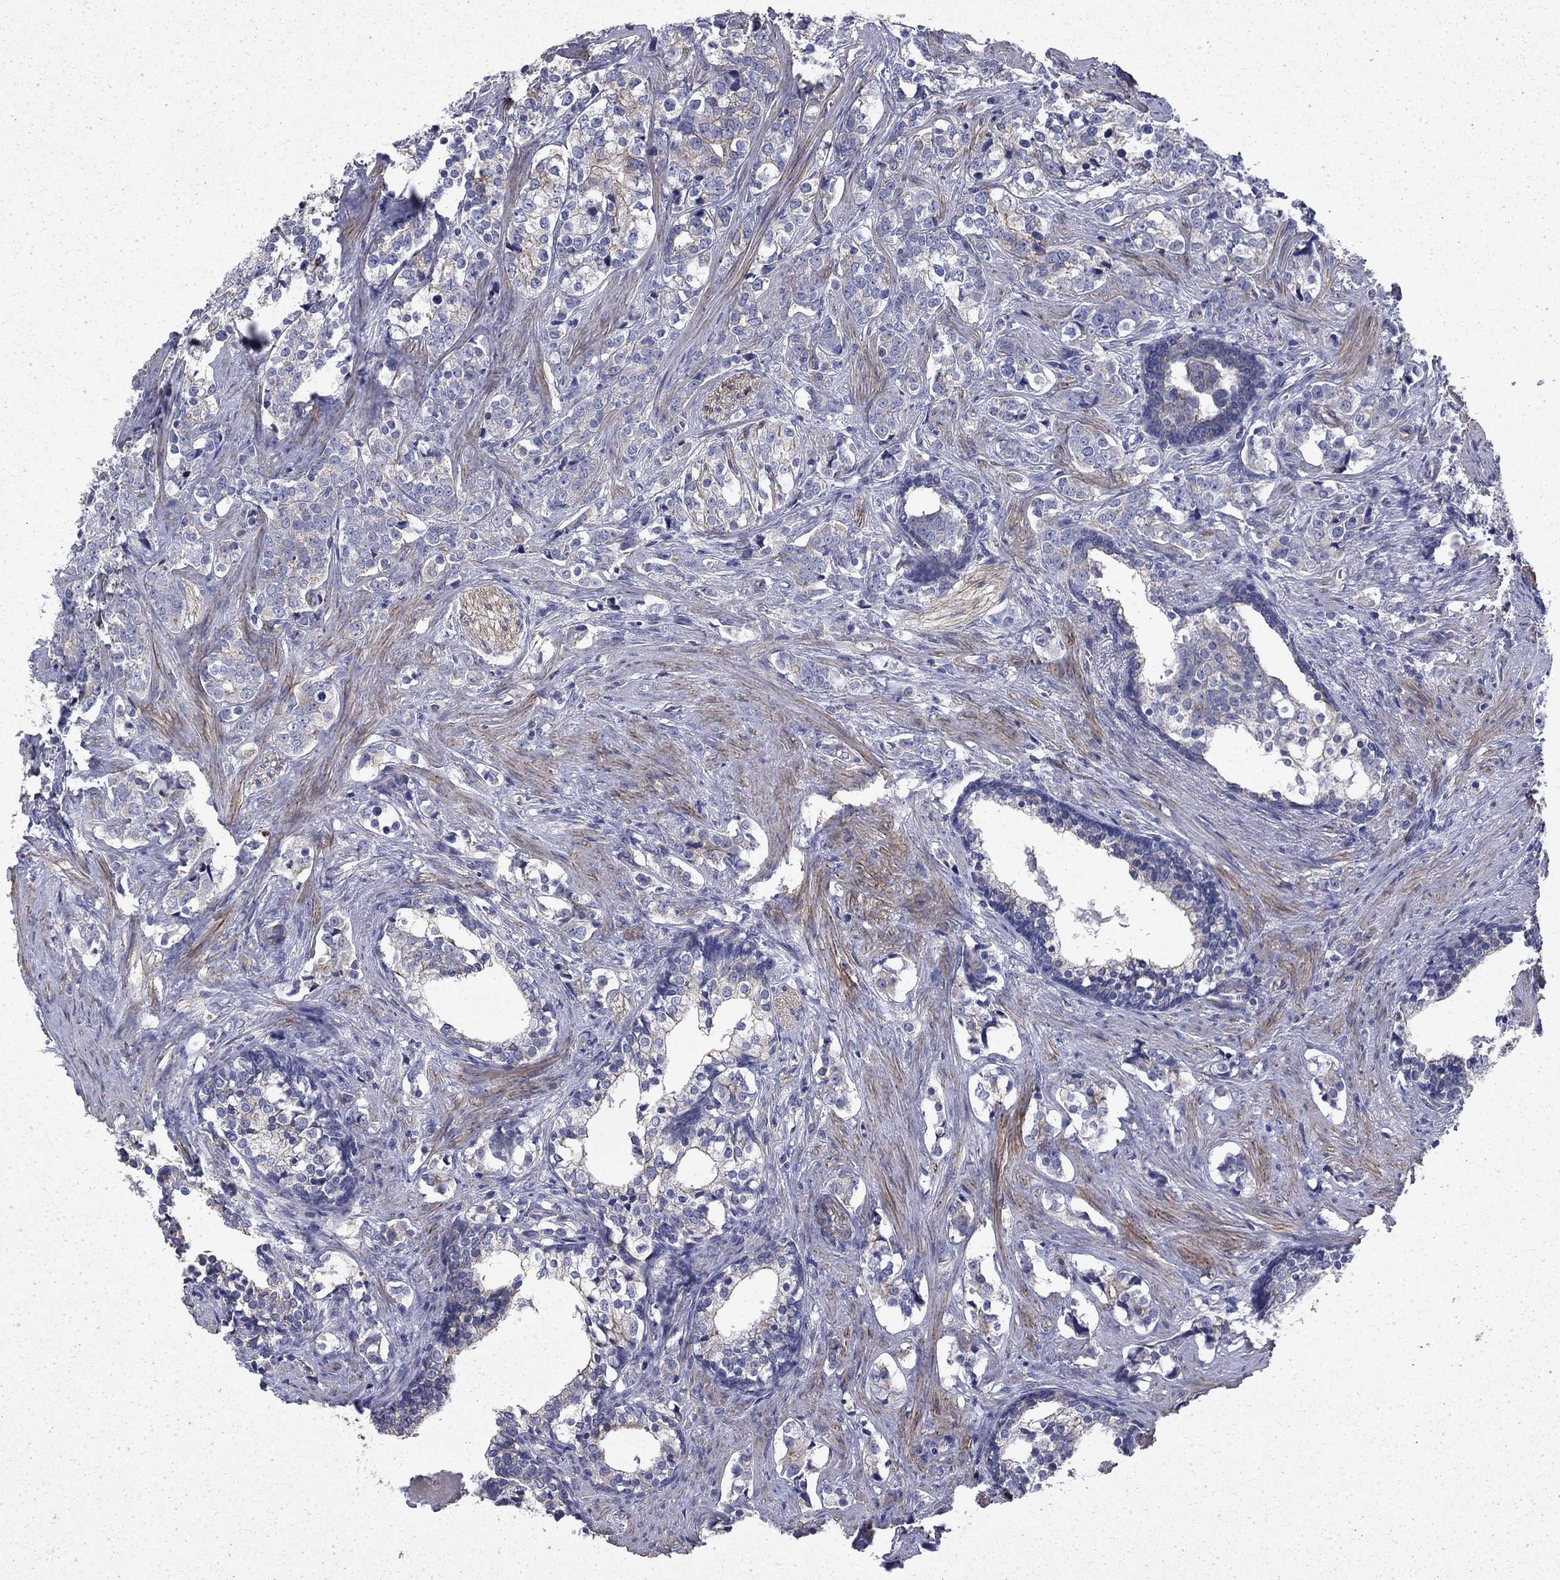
{"staining": {"intensity": "weak", "quantity": "<25%", "location": "cytoplasmic/membranous"}, "tissue": "prostate cancer", "cell_type": "Tumor cells", "image_type": "cancer", "snomed": [{"axis": "morphology", "description": "Adenocarcinoma, NOS"}, {"axis": "topography", "description": "Prostate and seminal vesicle, NOS"}], "caption": "The photomicrograph shows no significant expression in tumor cells of adenocarcinoma (prostate). The staining was performed using DAB to visualize the protein expression in brown, while the nuclei were stained in blue with hematoxylin (Magnification: 20x).", "gene": "DTNA", "patient": {"sex": "male", "age": 63}}